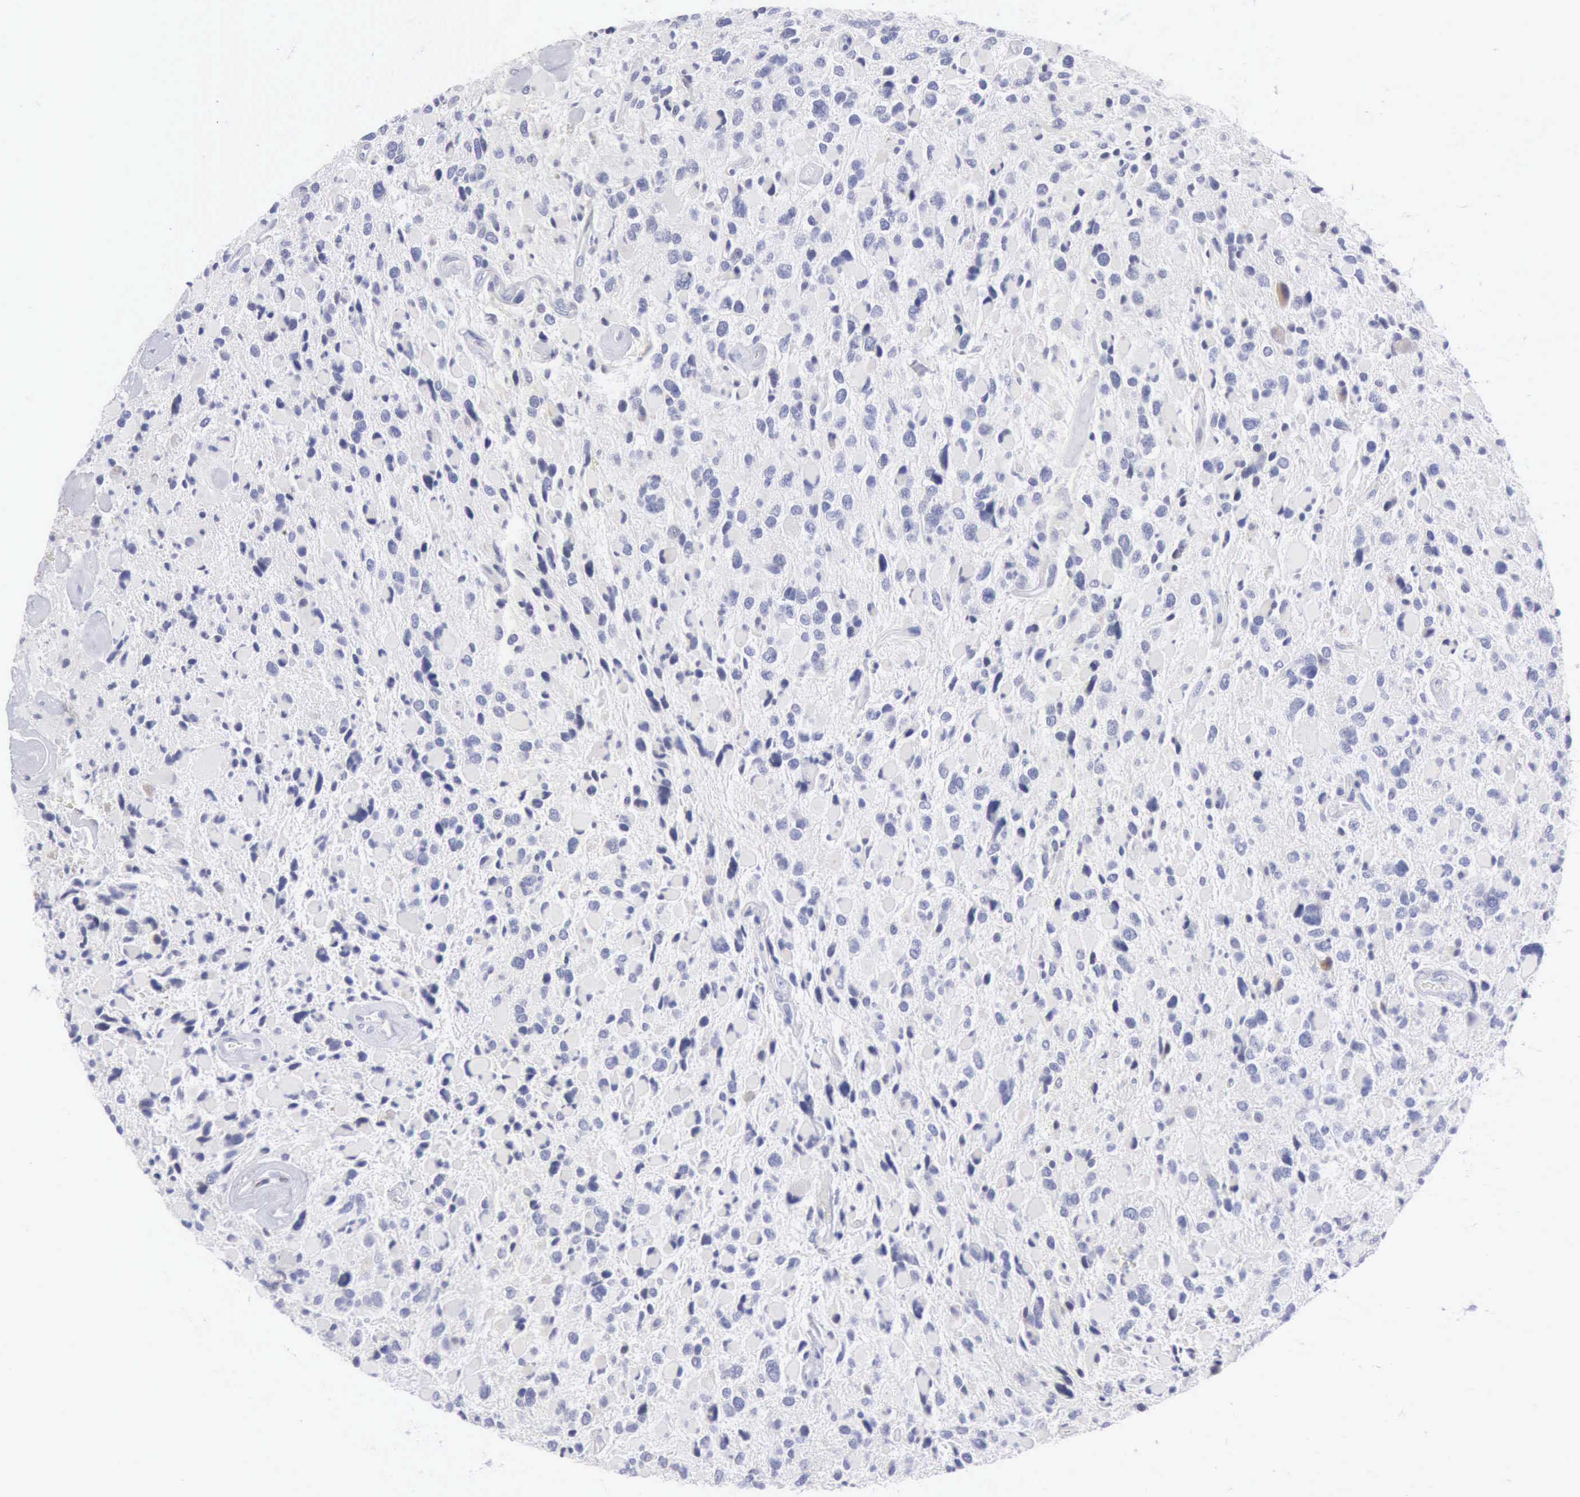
{"staining": {"intensity": "negative", "quantity": "none", "location": "none"}, "tissue": "glioma", "cell_type": "Tumor cells", "image_type": "cancer", "snomed": [{"axis": "morphology", "description": "Glioma, malignant, High grade"}, {"axis": "topography", "description": "Brain"}], "caption": "Malignant glioma (high-grade) stained for a protein using immunohistochemistry (IHC) reveals no staining tumor cells.", "gene": "ANGEL1", "patient": {"sex": "female", "age": 37}}